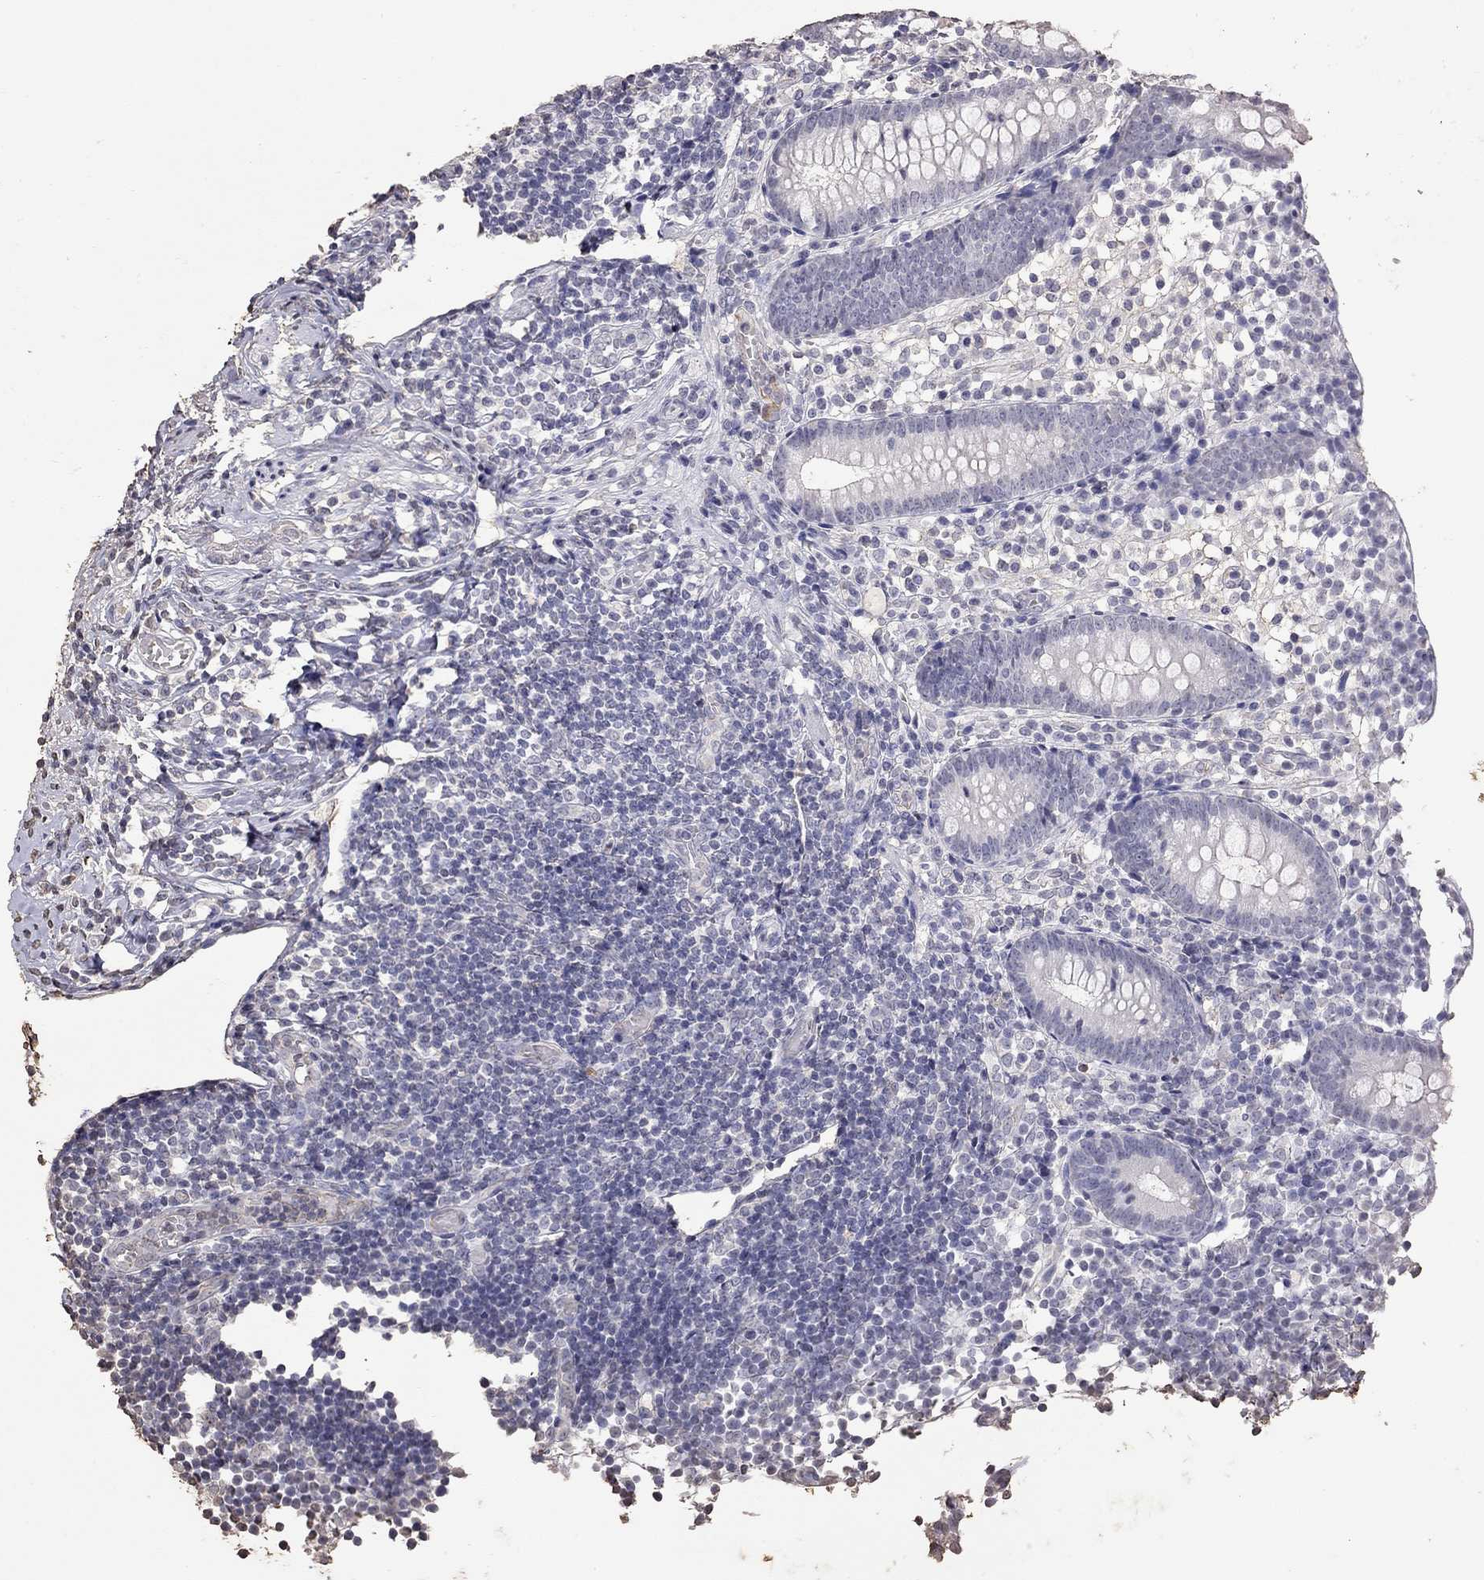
{"staining": {"intensity": "negative", "quantity": "none", "location": "none"}, "tissue": "appendix", "cell_type": "Glandular cells", "image_type": "normal", "snomed": [{"axis": "morphology", "description": "Normal tissue, NOS"}, {"axis": "topography", "description": "Appendix"}], "caption": "DAB immunohistochemical staining of unremarkable human appendix demonstrates no significant positivity in glandular cells. (Immunohistochemistry (ihc), brightfield microscopy, high magnification).", "gene": "SUN3", "patient": {"sex": "female", "age": 40}}